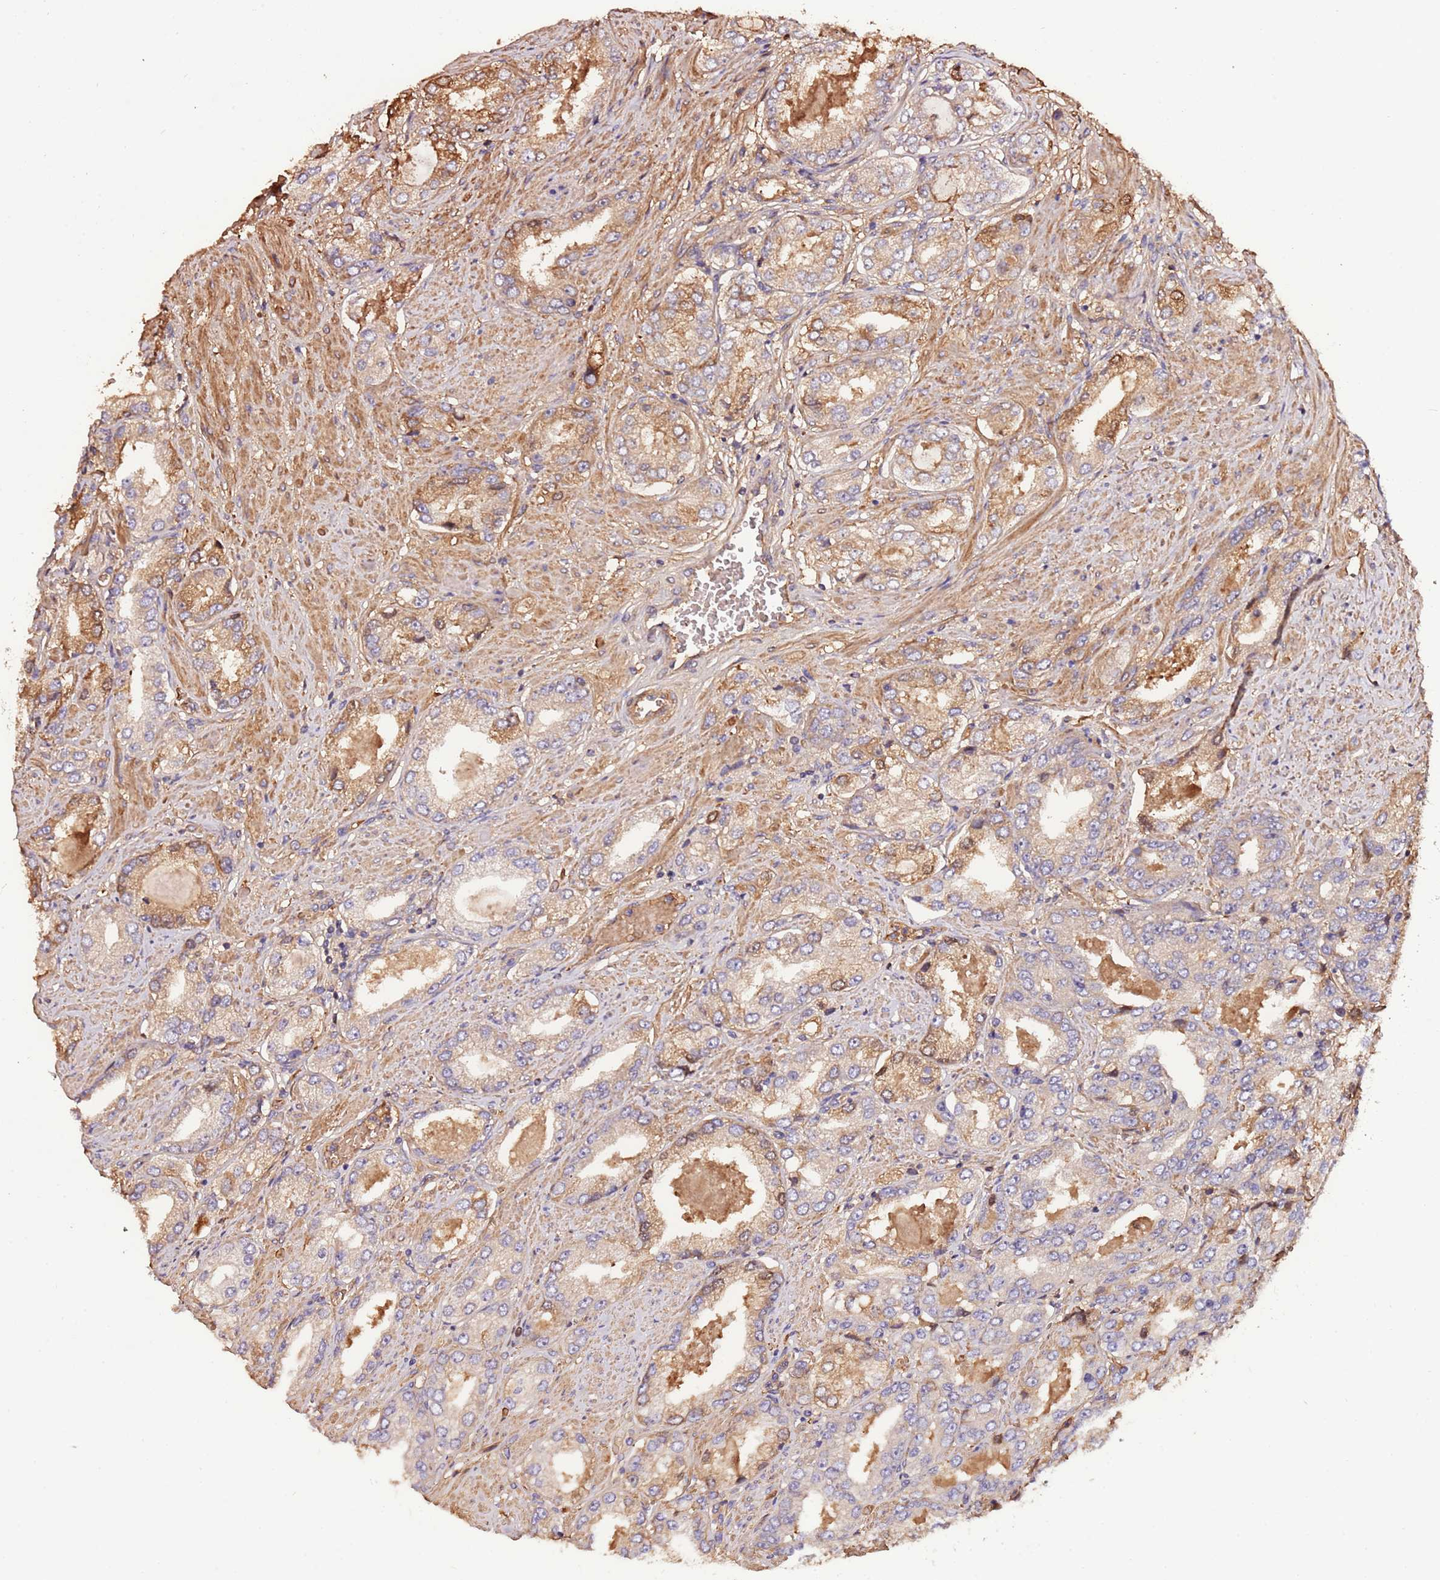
{"staining": {"intensity": "moderate", "quantity": "25%-75%", "location": "cytoplasmic/membranous"}, "tissue": "prostate cancer", "cell_type": "Tumor cells", "image_type": "cancer", "snomed": [{"axis": "morphology", "description": "Adenocarcinoma, High grade"}, {"axis": "topography", "description": "Prostate"}], "caption": "Tumor cells show medium levels of moderate cytoplasmic/membranous positivity in about 25%-75% of cells in human prostate high-grade adenocarcinoma. The staining was performed using DAB (3,3'-diaminobenzidine) to visualize the protein expression in brown, while the nuclei were stained in blue with hematoxylin (Magnification: 20x).", "gene": "DENR", "patient": {"sex": "male", "age": 68}}